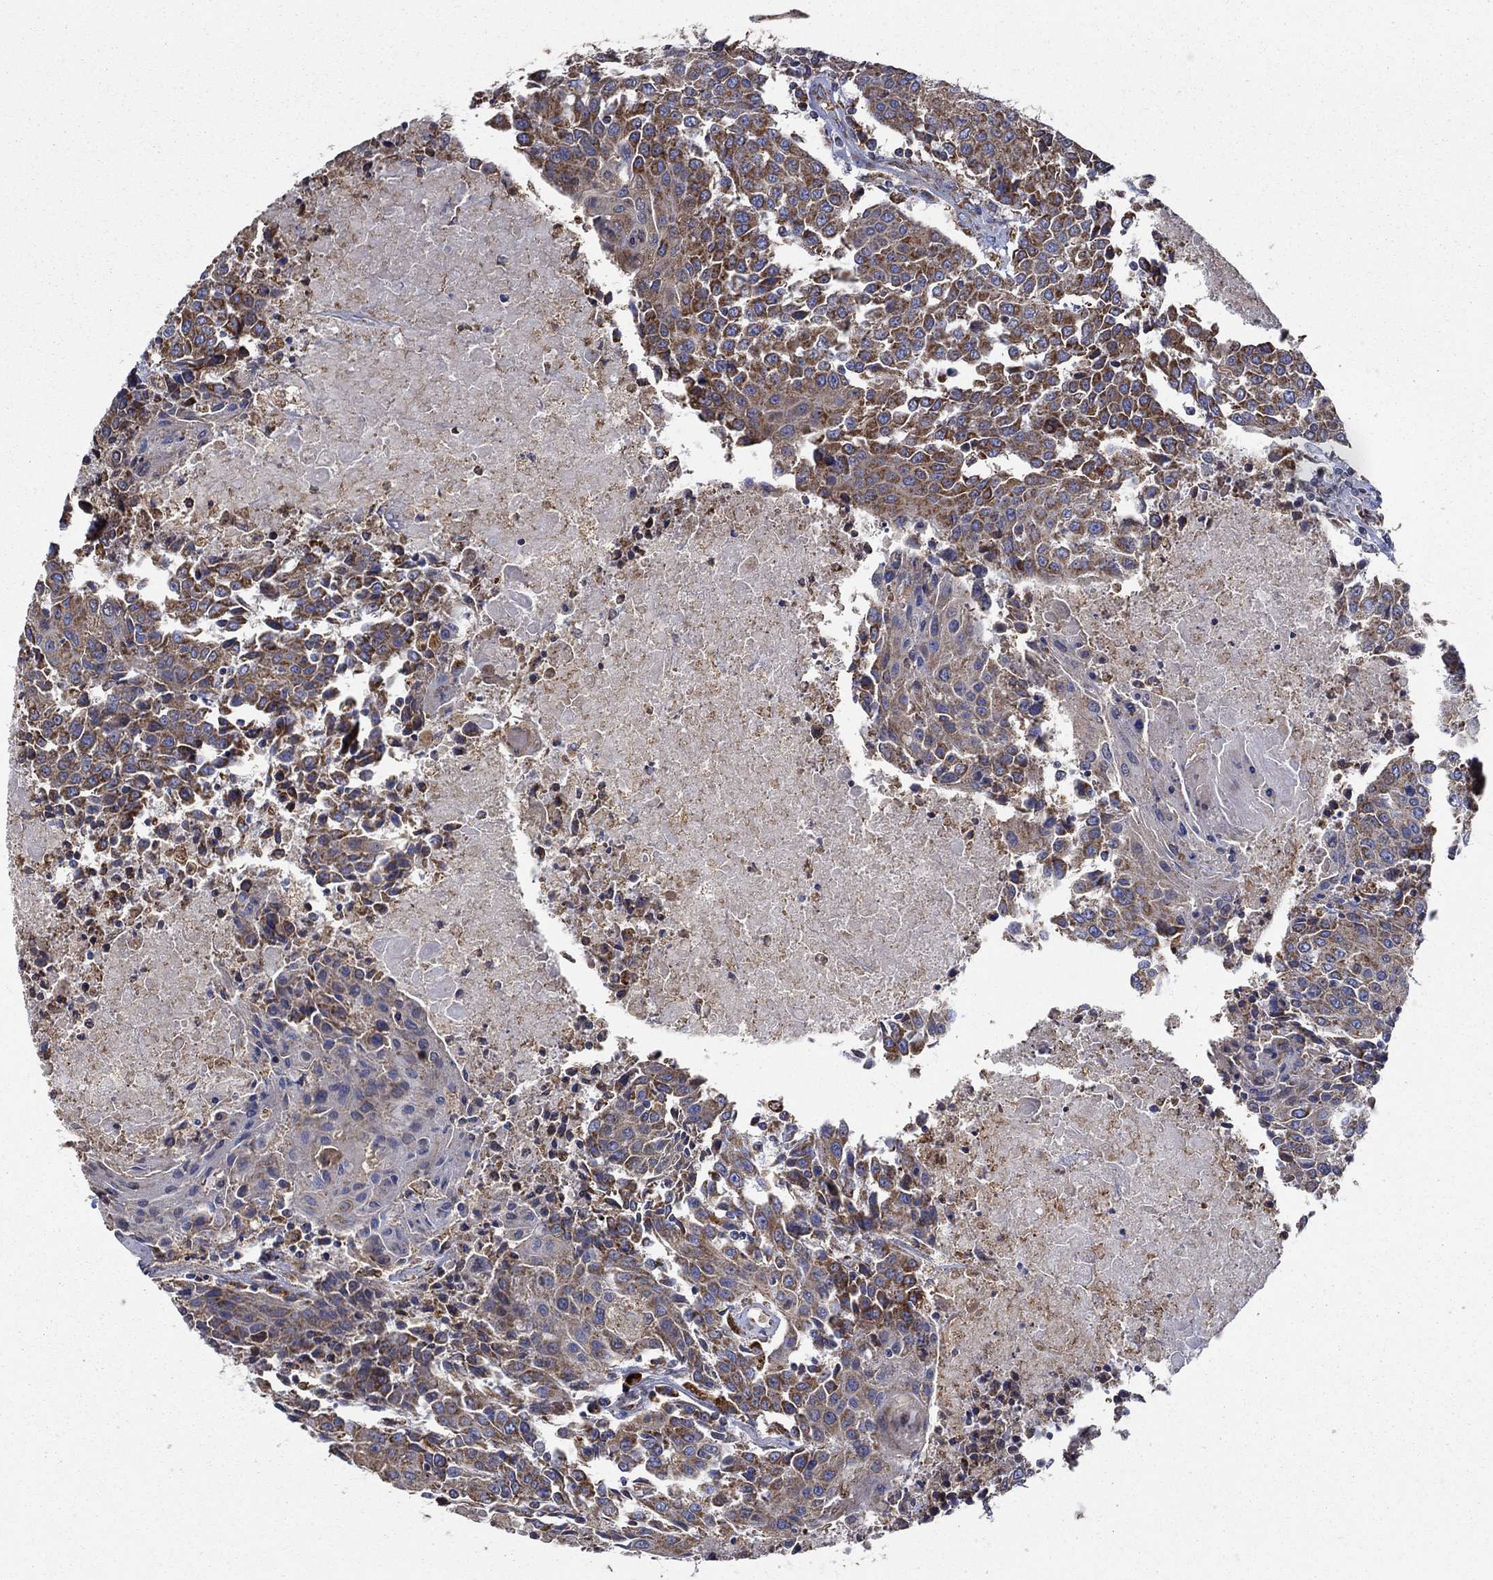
{"staining": {"intensity": "strong", "quantity": ">75%", "location": "cytoplasmic/membranous"}, "tissue": "urothelial cancer", "cell_type": "Tumor cells", "image_type": "cancer", "snomed": [{"axis": "morphology", "description": "Urothelial carcinoma, High grade"}, {"axis": "topography", "description": "Urinary bladder"}], "caption": "Human urothelial cancer stained for a protein (brown) shows strong cytoplasmic/membranous positive positivity in approximately >75% of tumor cells.", "gene": "PRDX4", "patient": {"sex": "female", "age": 85}}